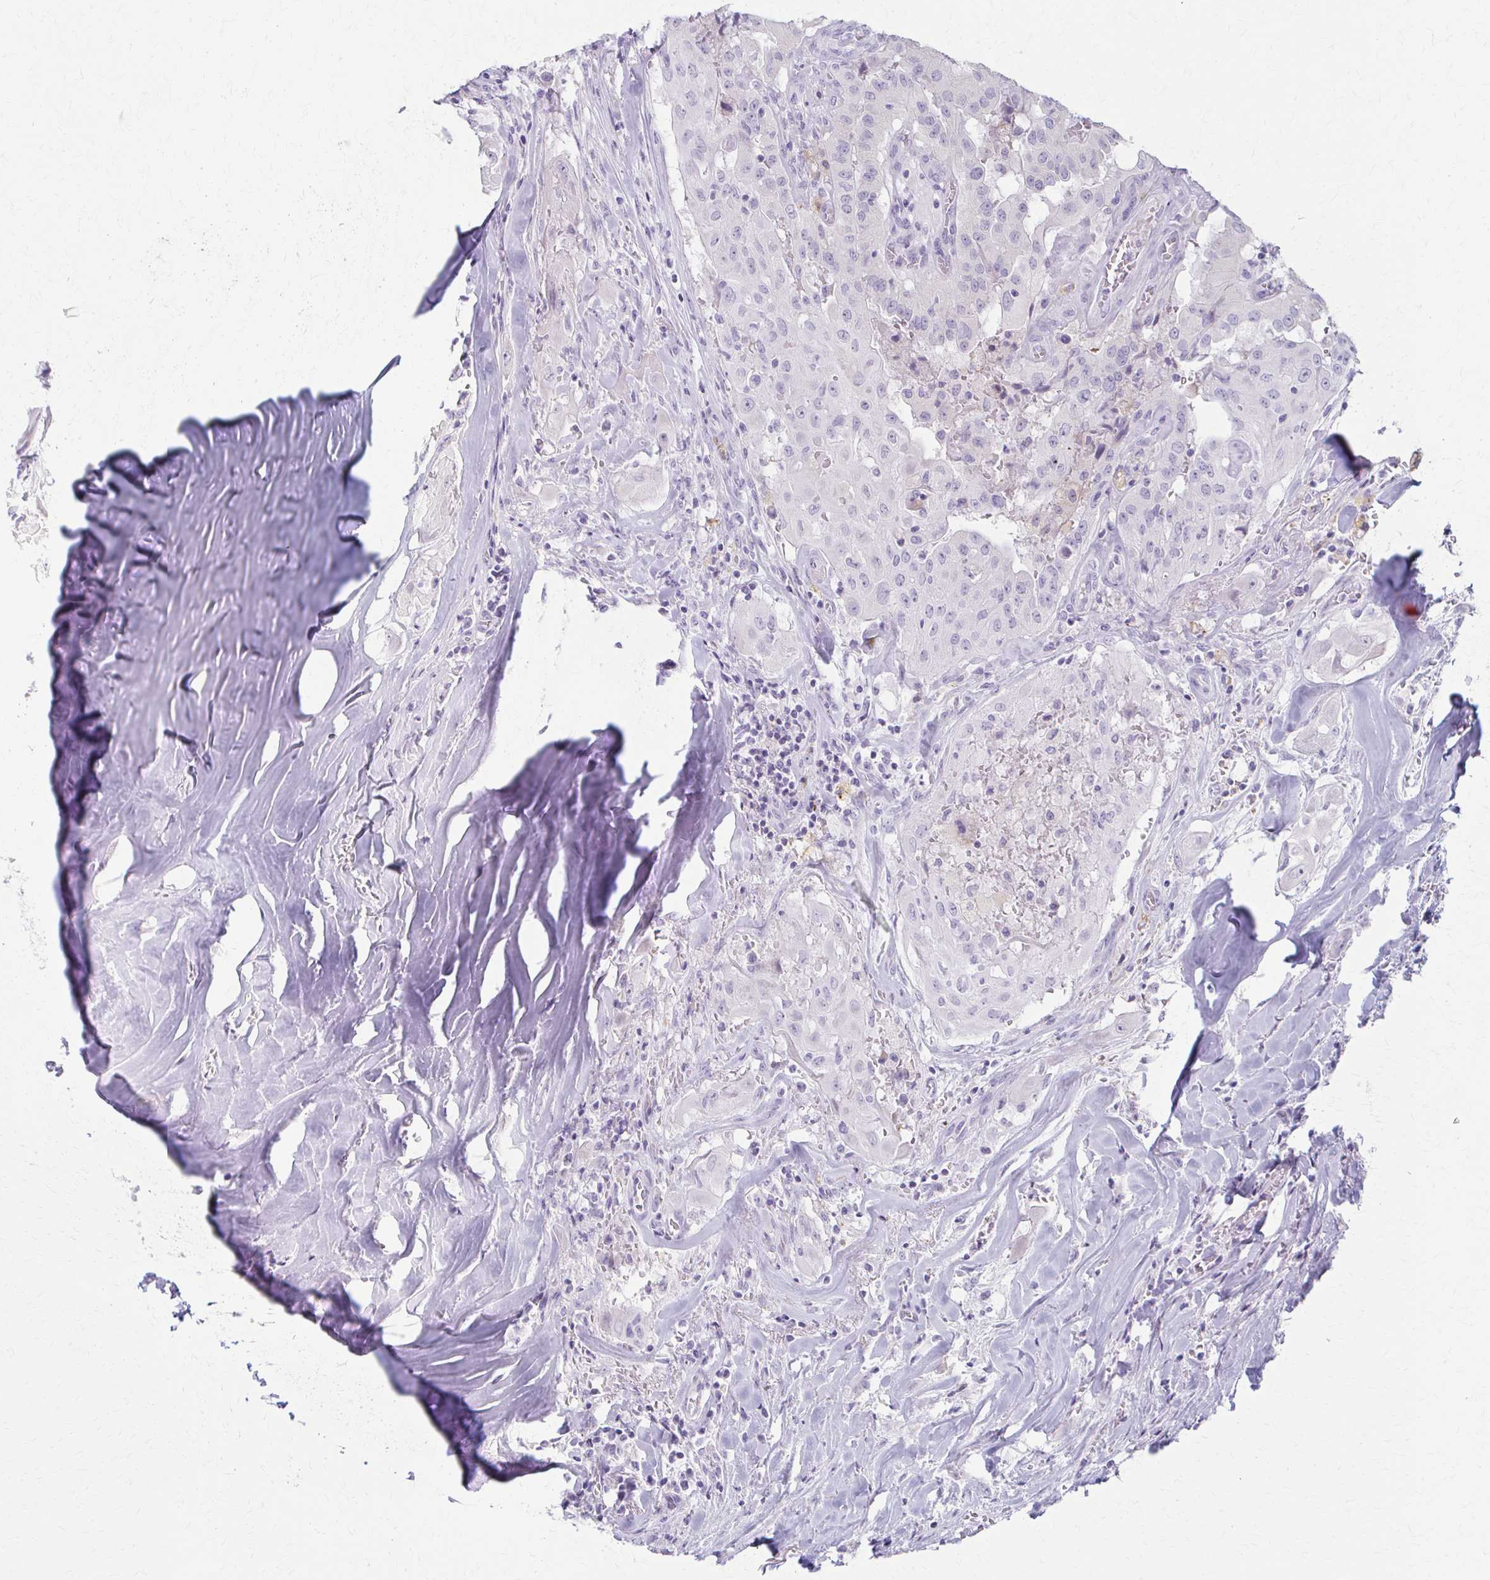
{"staining": {"intensity": "negative", "quantity": "none", "location": "none"}, "tissue": "thyroid cancer", "cell_type": "Tumor cells", "image_type": "cancer", "snomed": [{"axis": "morphology", "description": "Normal tissue, NOS"}, {"axis": "morphology", "description": "Papillary adenocarcinoma, NOS"}, {"axis": "topography", "description": "Thyroid gland"}], "caption": "A high-resolution image shows IHC staining of thyroid cancer, which shows no significant positivity in tumor cells.", "gene": "LDLRAP1", "patient": {"sex": "female", "age": 59}}